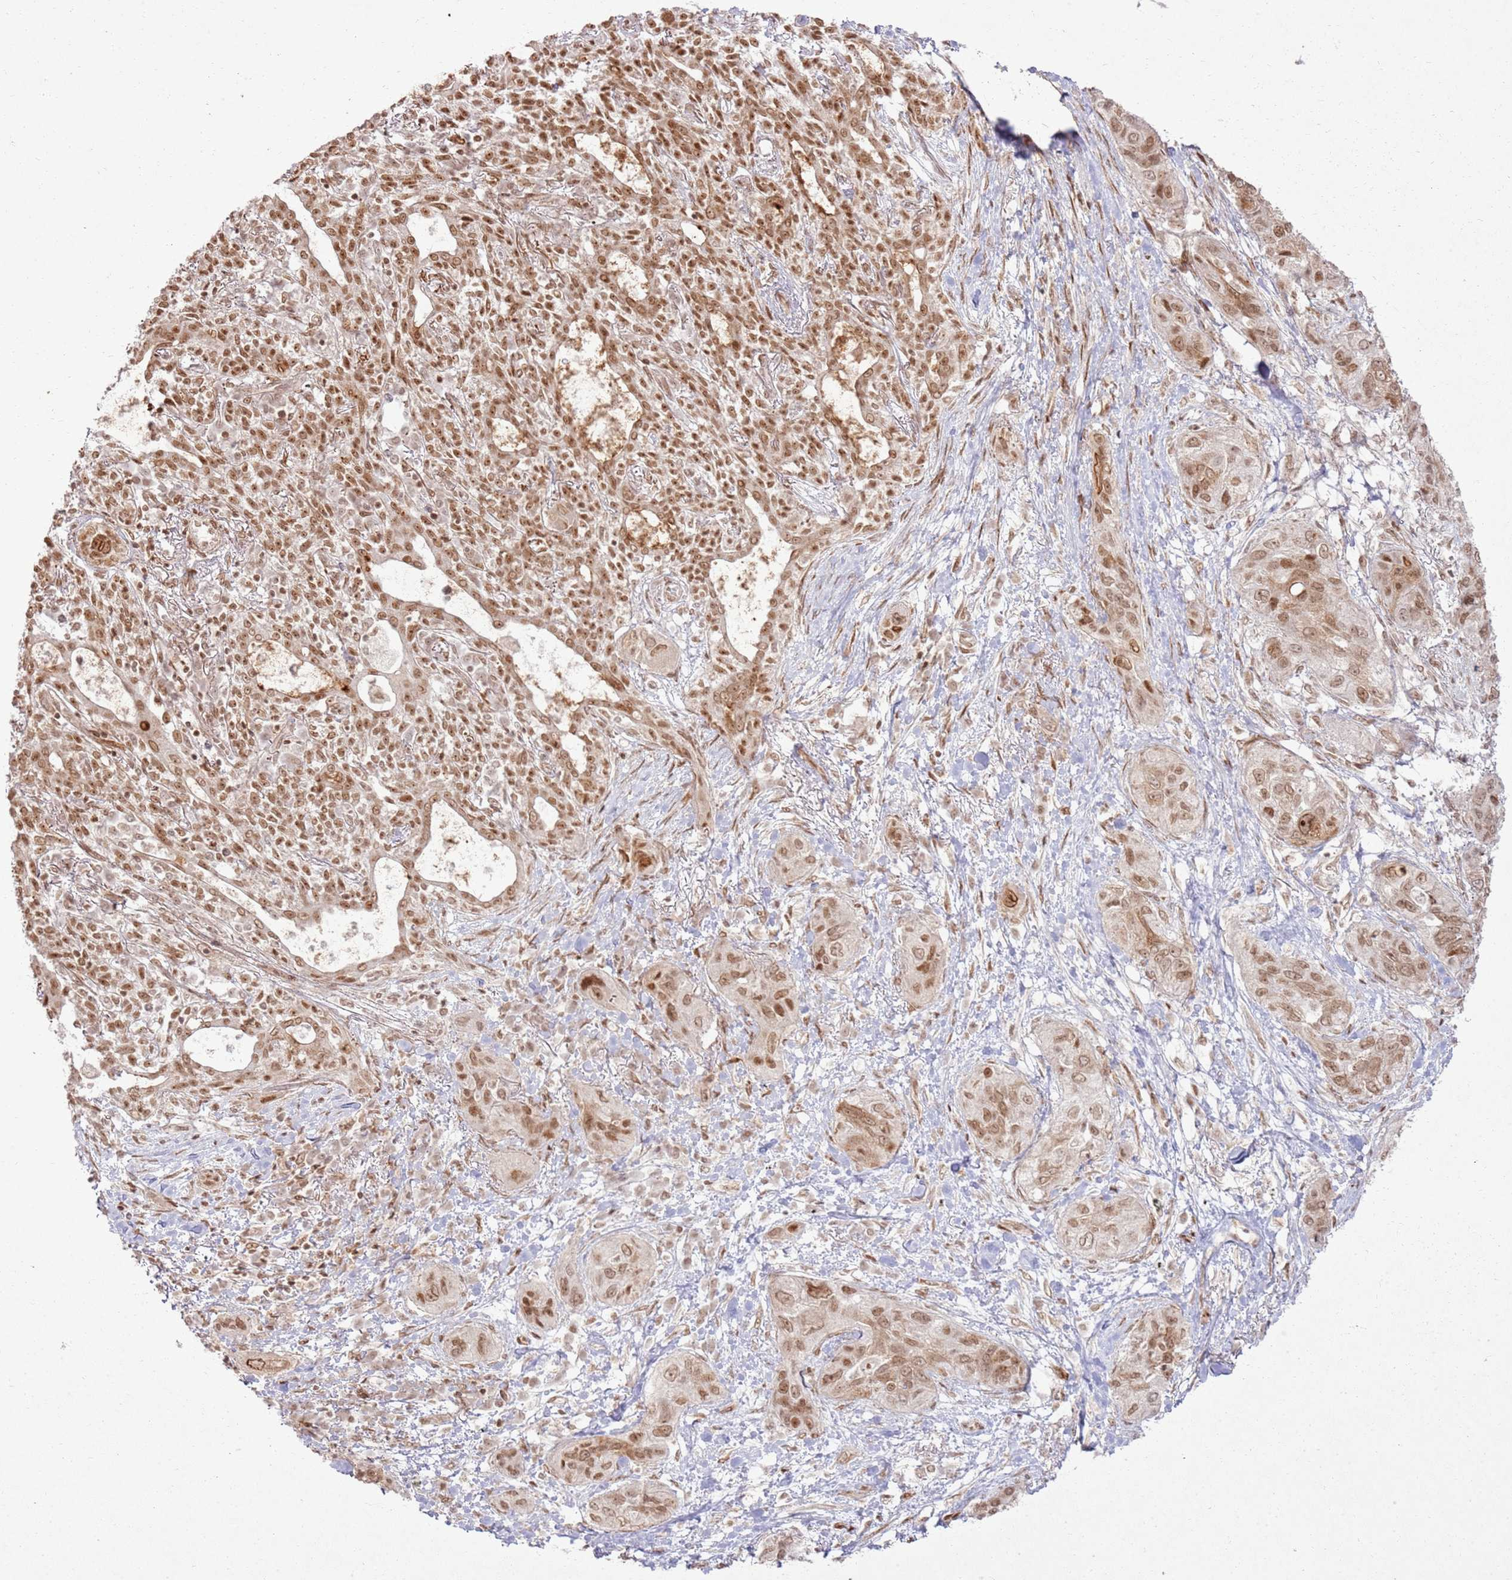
{"staining": {"intensity": "moderate", "quantity": ">75%", "location": "nuclear"}, "tissue": "lung cancer", "cell_type": "Tumor cells", "image_type": "cancer", "snomed": [{"axis": "morphology", "description": "Squamous cell carcinoma, NOS"}, {"axis": "topography", "description": "Lung"}], "caption": "About >75% of tumor cells in human lung squamous cell carcinoma reveal moderate nuclear protein staining as visualized by brown immunohistochemical staining.", "gene": "KLHL36", "patient": {"sex": "female", "age": 70}}